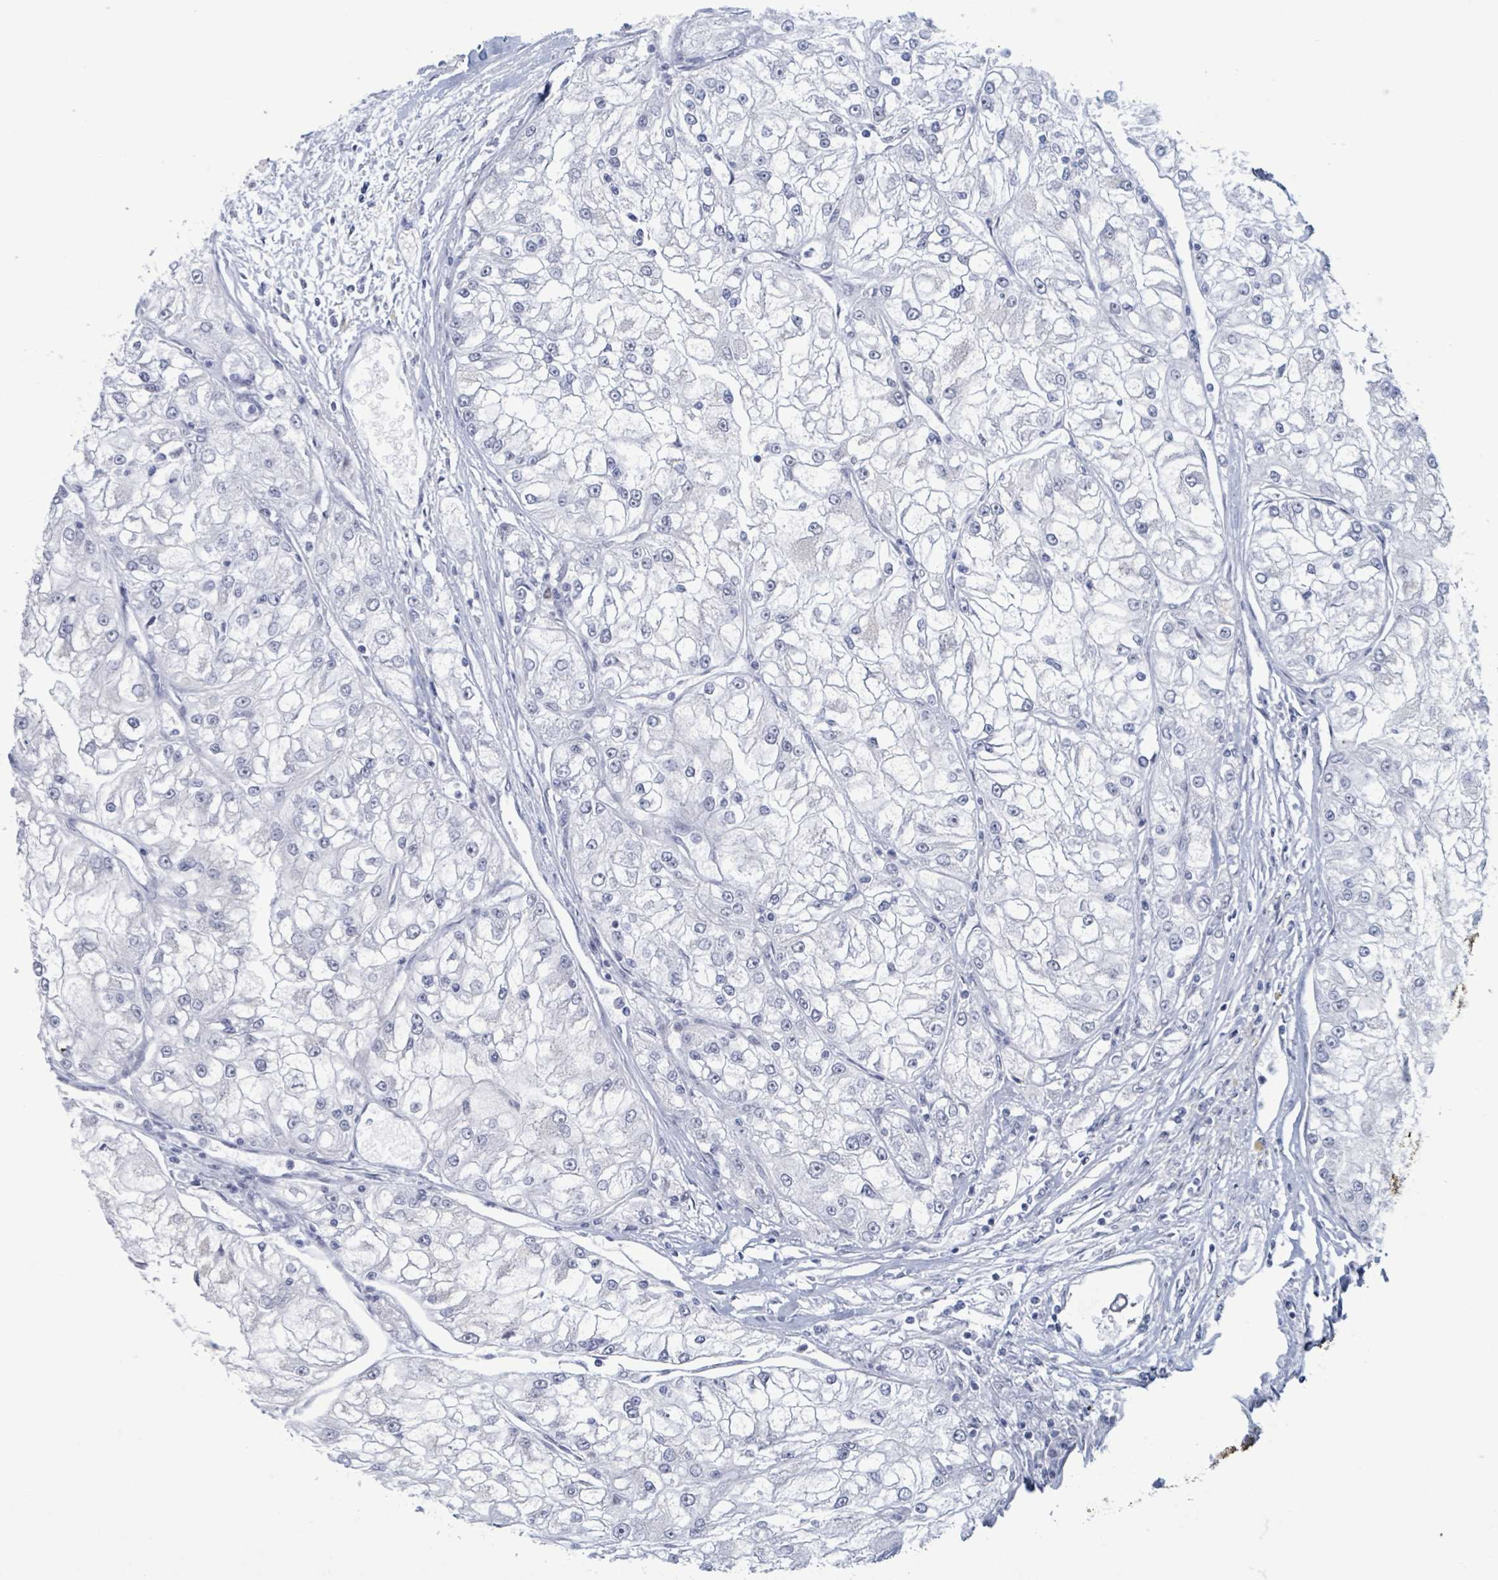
{"staining": {"intensity": "negative", "quantity": "none", "location": "none"}, "tissue": "renal cancer", "cell_type": "Tumor cells", "image_type": "cancer", "snomed": [{"axis": "morphology", "description": "Adenocarcinoma, NOS"}, {"axis": "topography", "description": "Kidney"}], "caption": "There is no significant positivity in tumor cells of renal adenocarcinoma.", "gene": "CT45A5", "patient": {"sex": "female", "age": 72}}